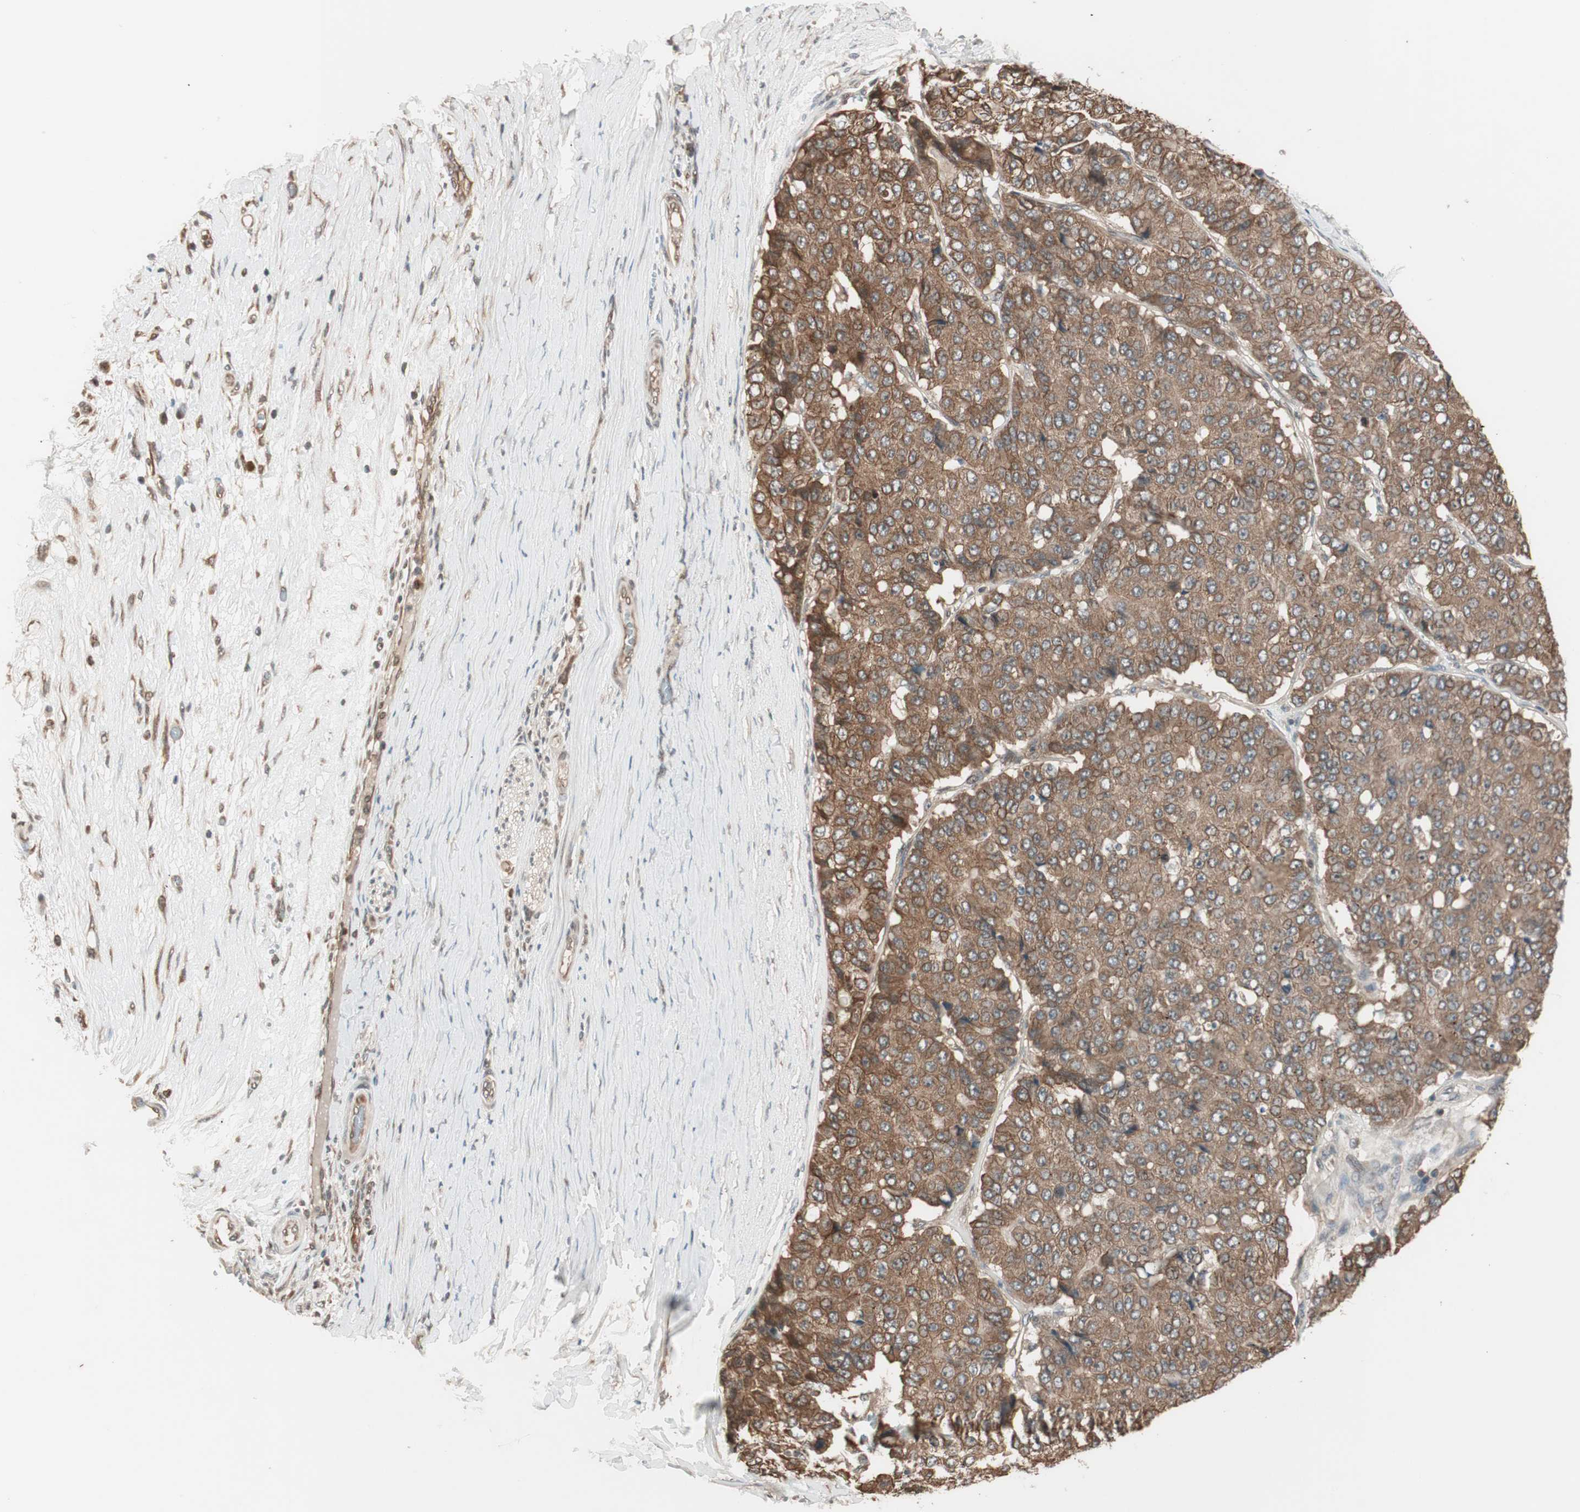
{"staining": {"intensity": "strong", "quantity": ">75%", "location": "cytoplasmic/membranous"}, "tissue": "pancreatic cancer", "cell_type": "Tumor cells", "image_type": "cancer", "snomed": [{"axis": "morphology", "description": "Adenocarcinoma, NOS"}, {"axis": "topography", "description": "Pancreas"}], "caption": "Immunohistochemical staining of adenocarcinoma (pancreatic) reveals strong cytoplasmic/membranous protein positivity in approximately >75% of tumor cells.", "gene": "FBXO5", "patient": {"sex": "male", "age": 50}}